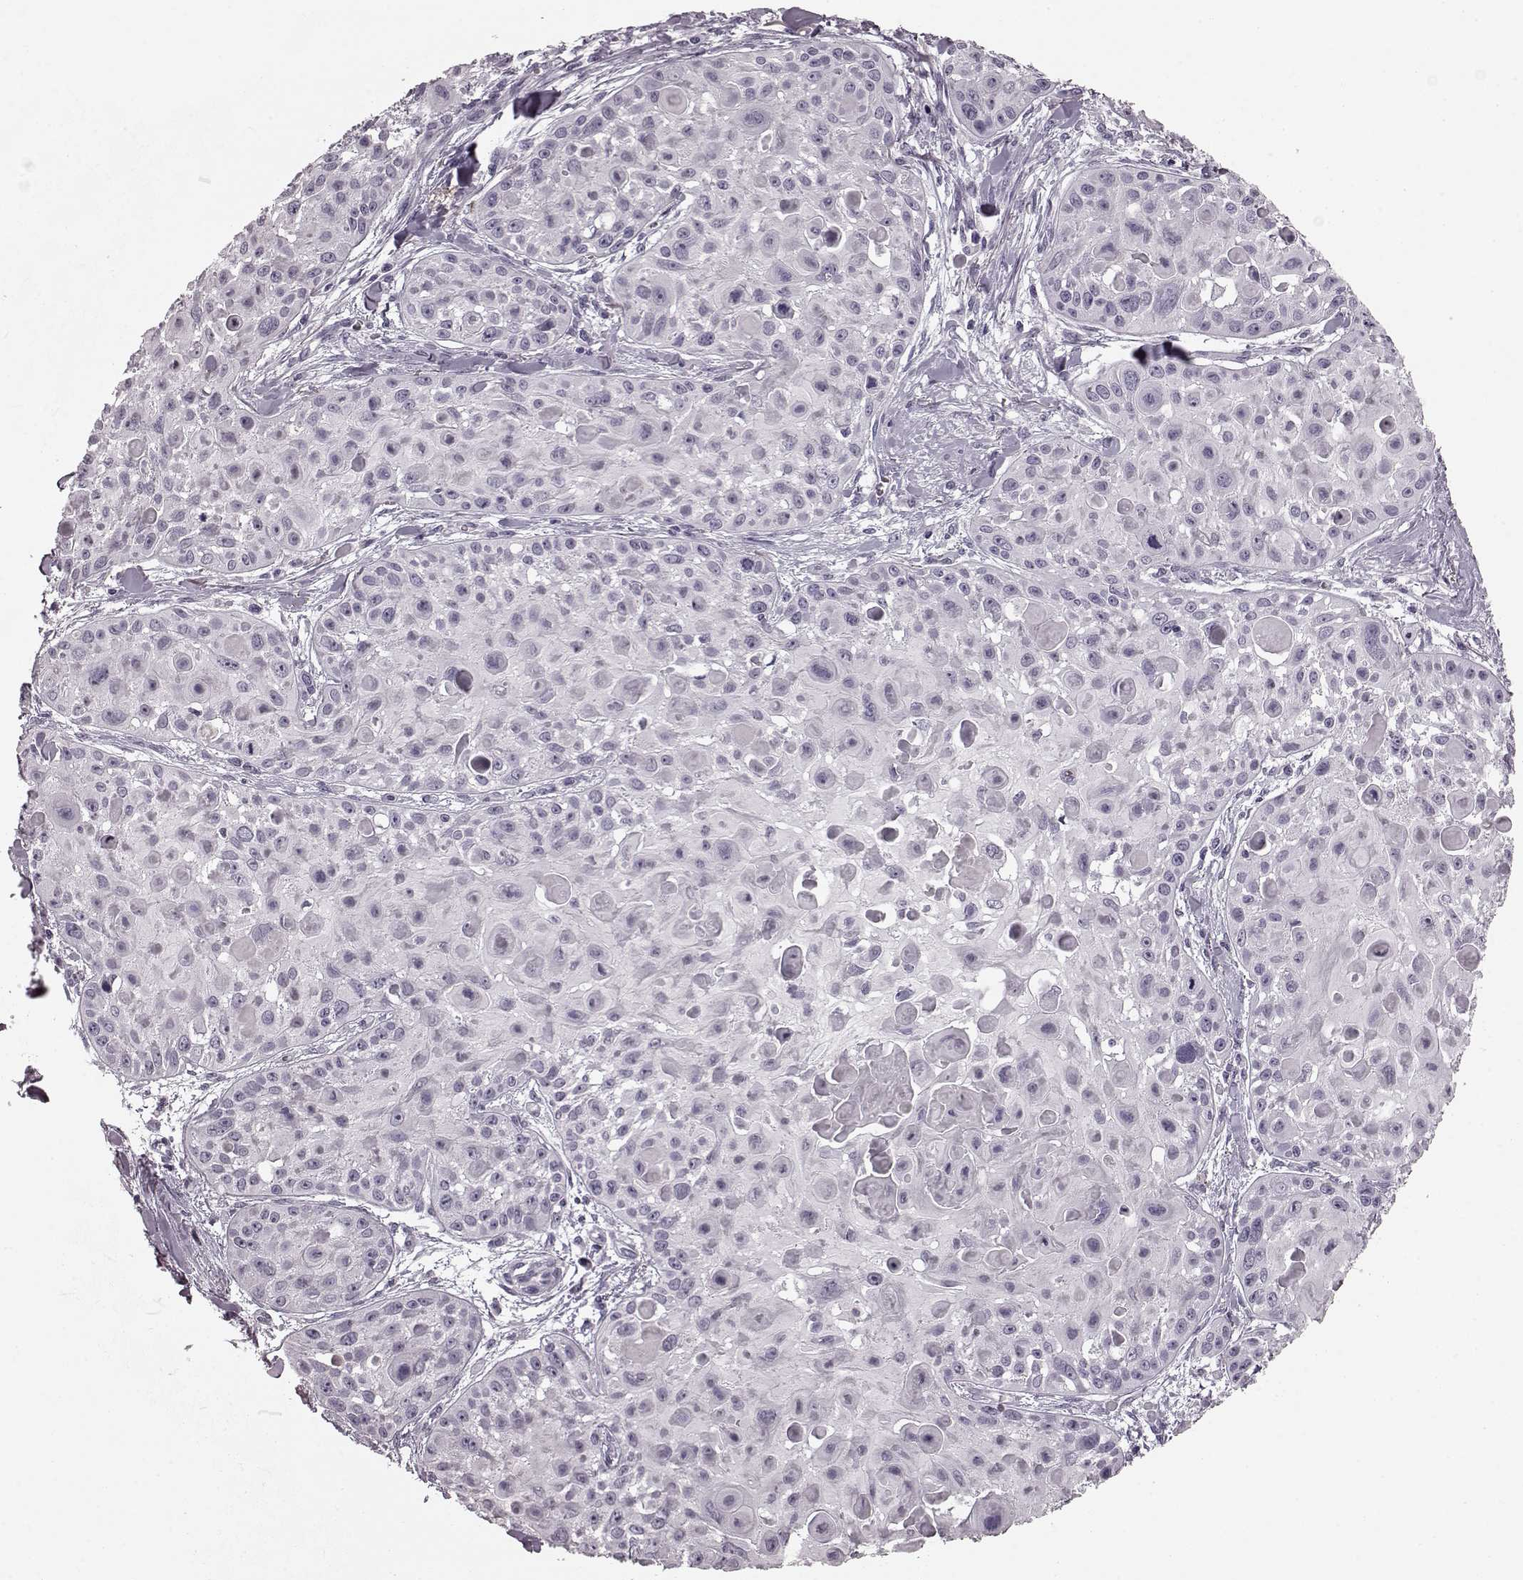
{"staining": {"intensity": "negative", "quantity": "none", "location": "none"}, "tissue": "skin cancer", "cell_type": "Tumor cells", "image_type": "cancer", "snomed": [{"axis": "morphology", "description": "Squamous cell carcinoma, NOS"}, {"axis": "topography", "description": "Skin"}, {"axis": "topography", "description": "Anal"}], "caption": "Immunohistochemistry image of skin squamous cell carcinoma stained for a protein (brown), which exhibits no staining in tumor cells. Brightfield microscopy of immunohistochemistry stained with DAB (3,3'-diaminobenzidine) (brown) and hematoxylin (blue), captured at high magnification.", "gene": "CST7", "patient": {"sex": "female", "age": 75}}